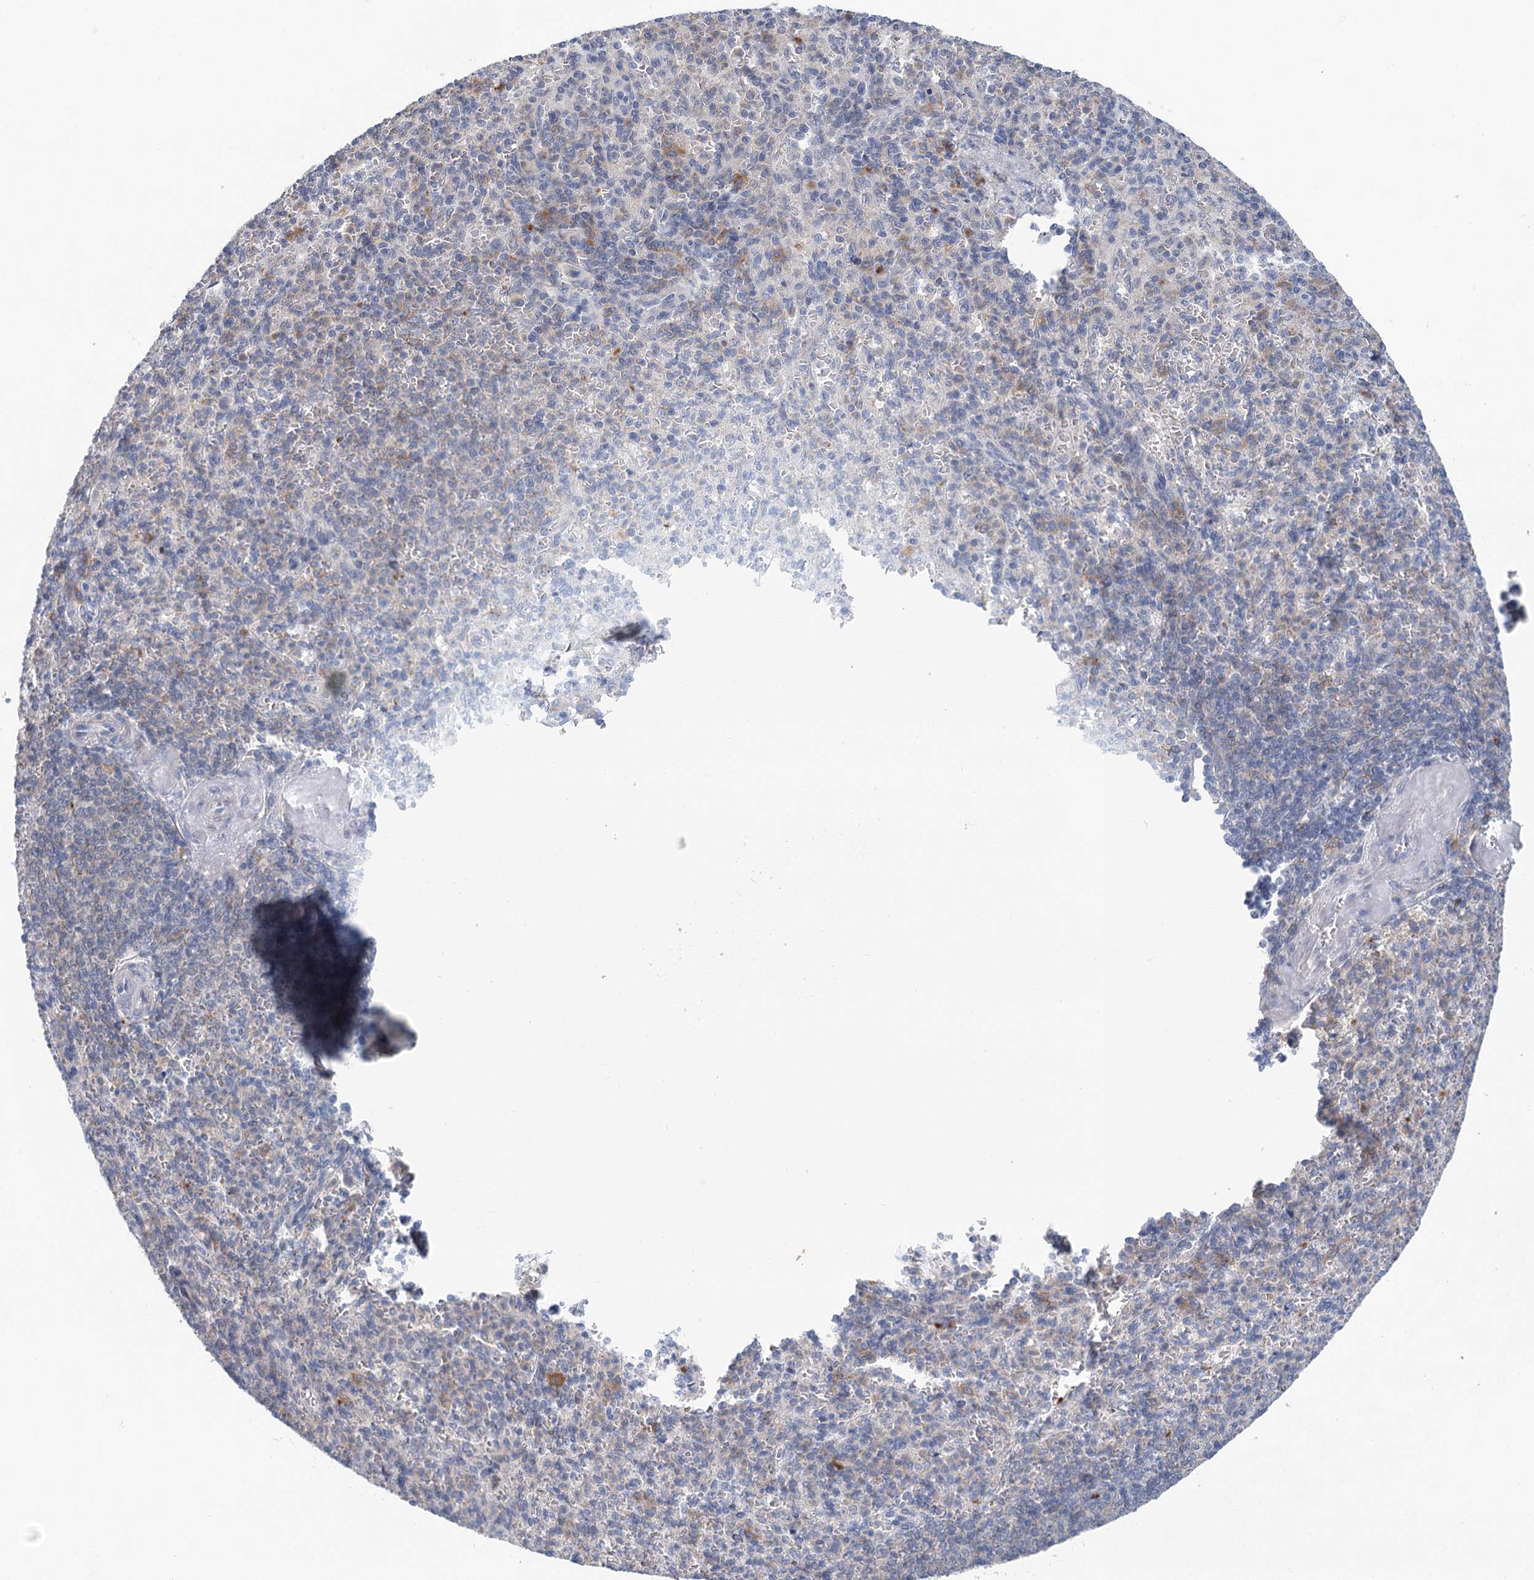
{"staining": {"intensity": "weak", "quantity": "<25%", "location": "cytoplasmic/membranous"}, "tissue": "spleen", "cell_type": "Cells in red pulp", "image_type": "normal", "snomed": [{"axis": "morphology", "description": "Normal tissue, NOS"}, {"axis": "topography", "description": "Spleen"}], "caption": "Immunohistochemistry (IHC) photomicrograph of benign spleen: human spleen stained with DAB demonstrates no significant protein staining in cells in red pulp.", "gene": "BLTP1", "patient": {"sex": "female", "age": 74}}